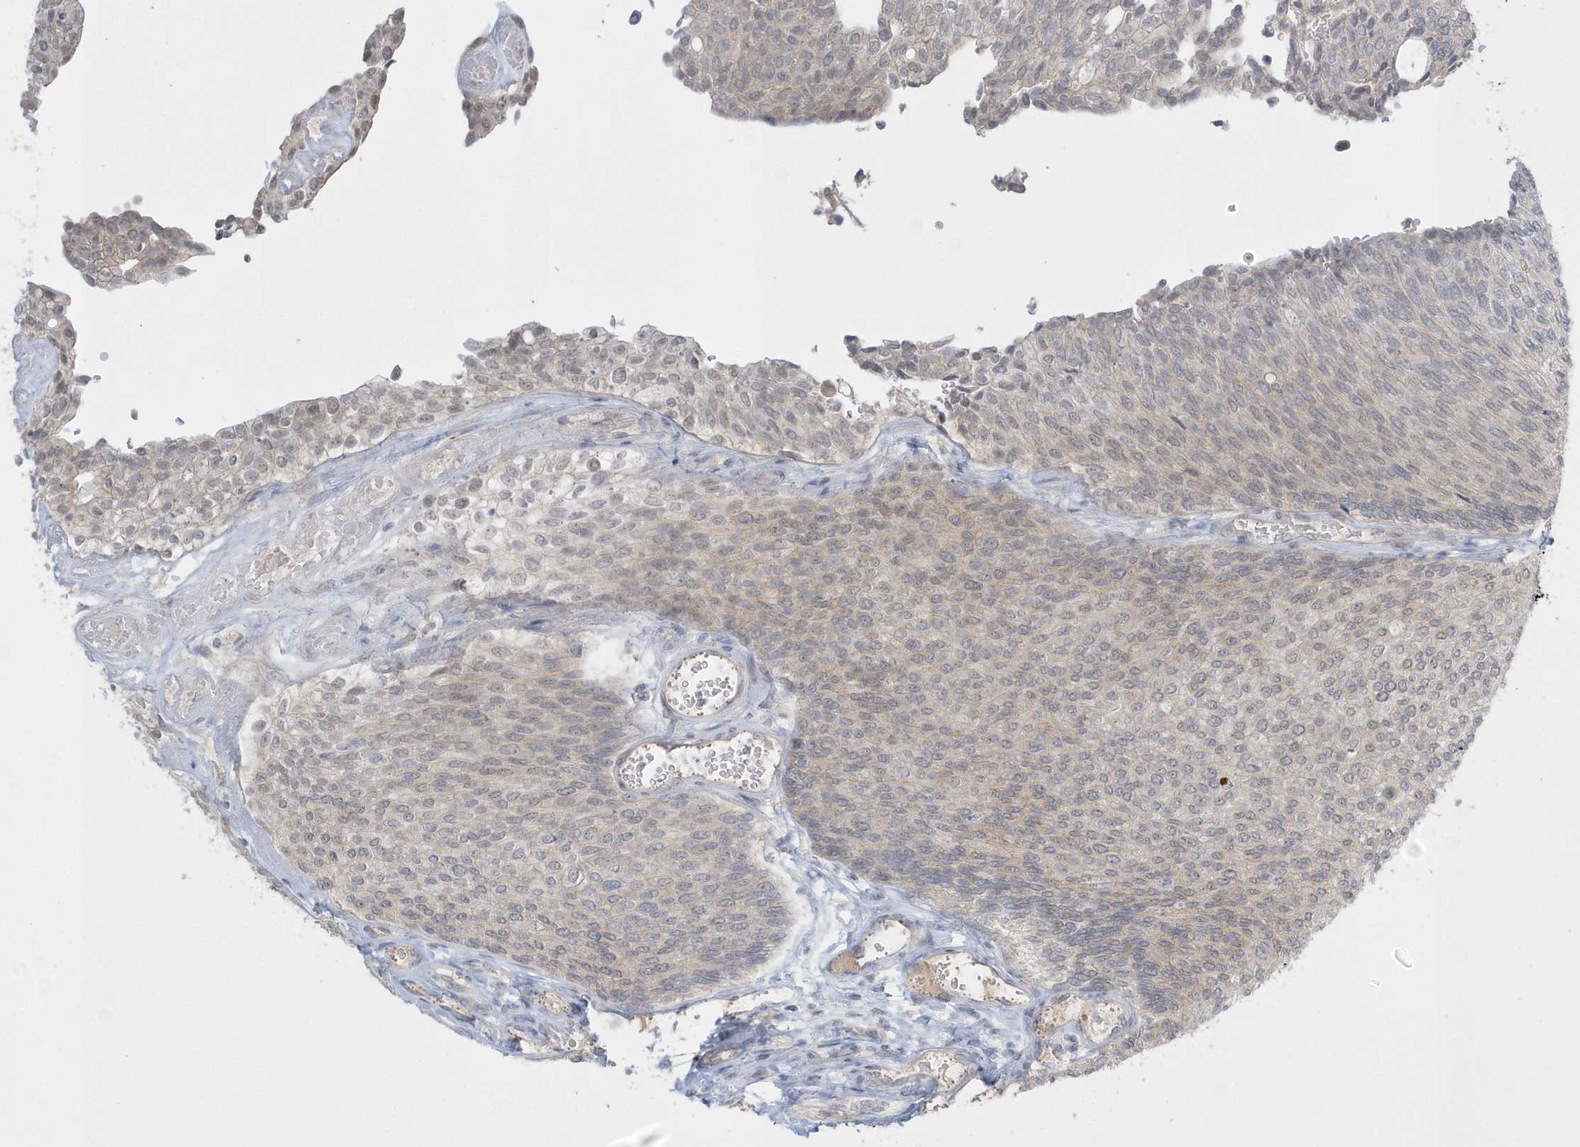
{"staining": {"intensity": "weak", "quantity": "<25%", "location": "cytoplasmic/membranous"}, "tissue": "urothelial cancer", "cell_type": "Tumor cells", "image_type": "cancer", "snomed": [{"axis": "morphology", "description": "Urothelial carcinoma, Low grade"}, {"axis": "topography", "description": "Urinary bladder"}], "caption": "Human urothelial carcinoma (low-grade) stained for a protein using IHC exhibits no expression in tumor cells.", "gene": "ZC3H12D", "patient": {"sex": "female", "age": 79}}